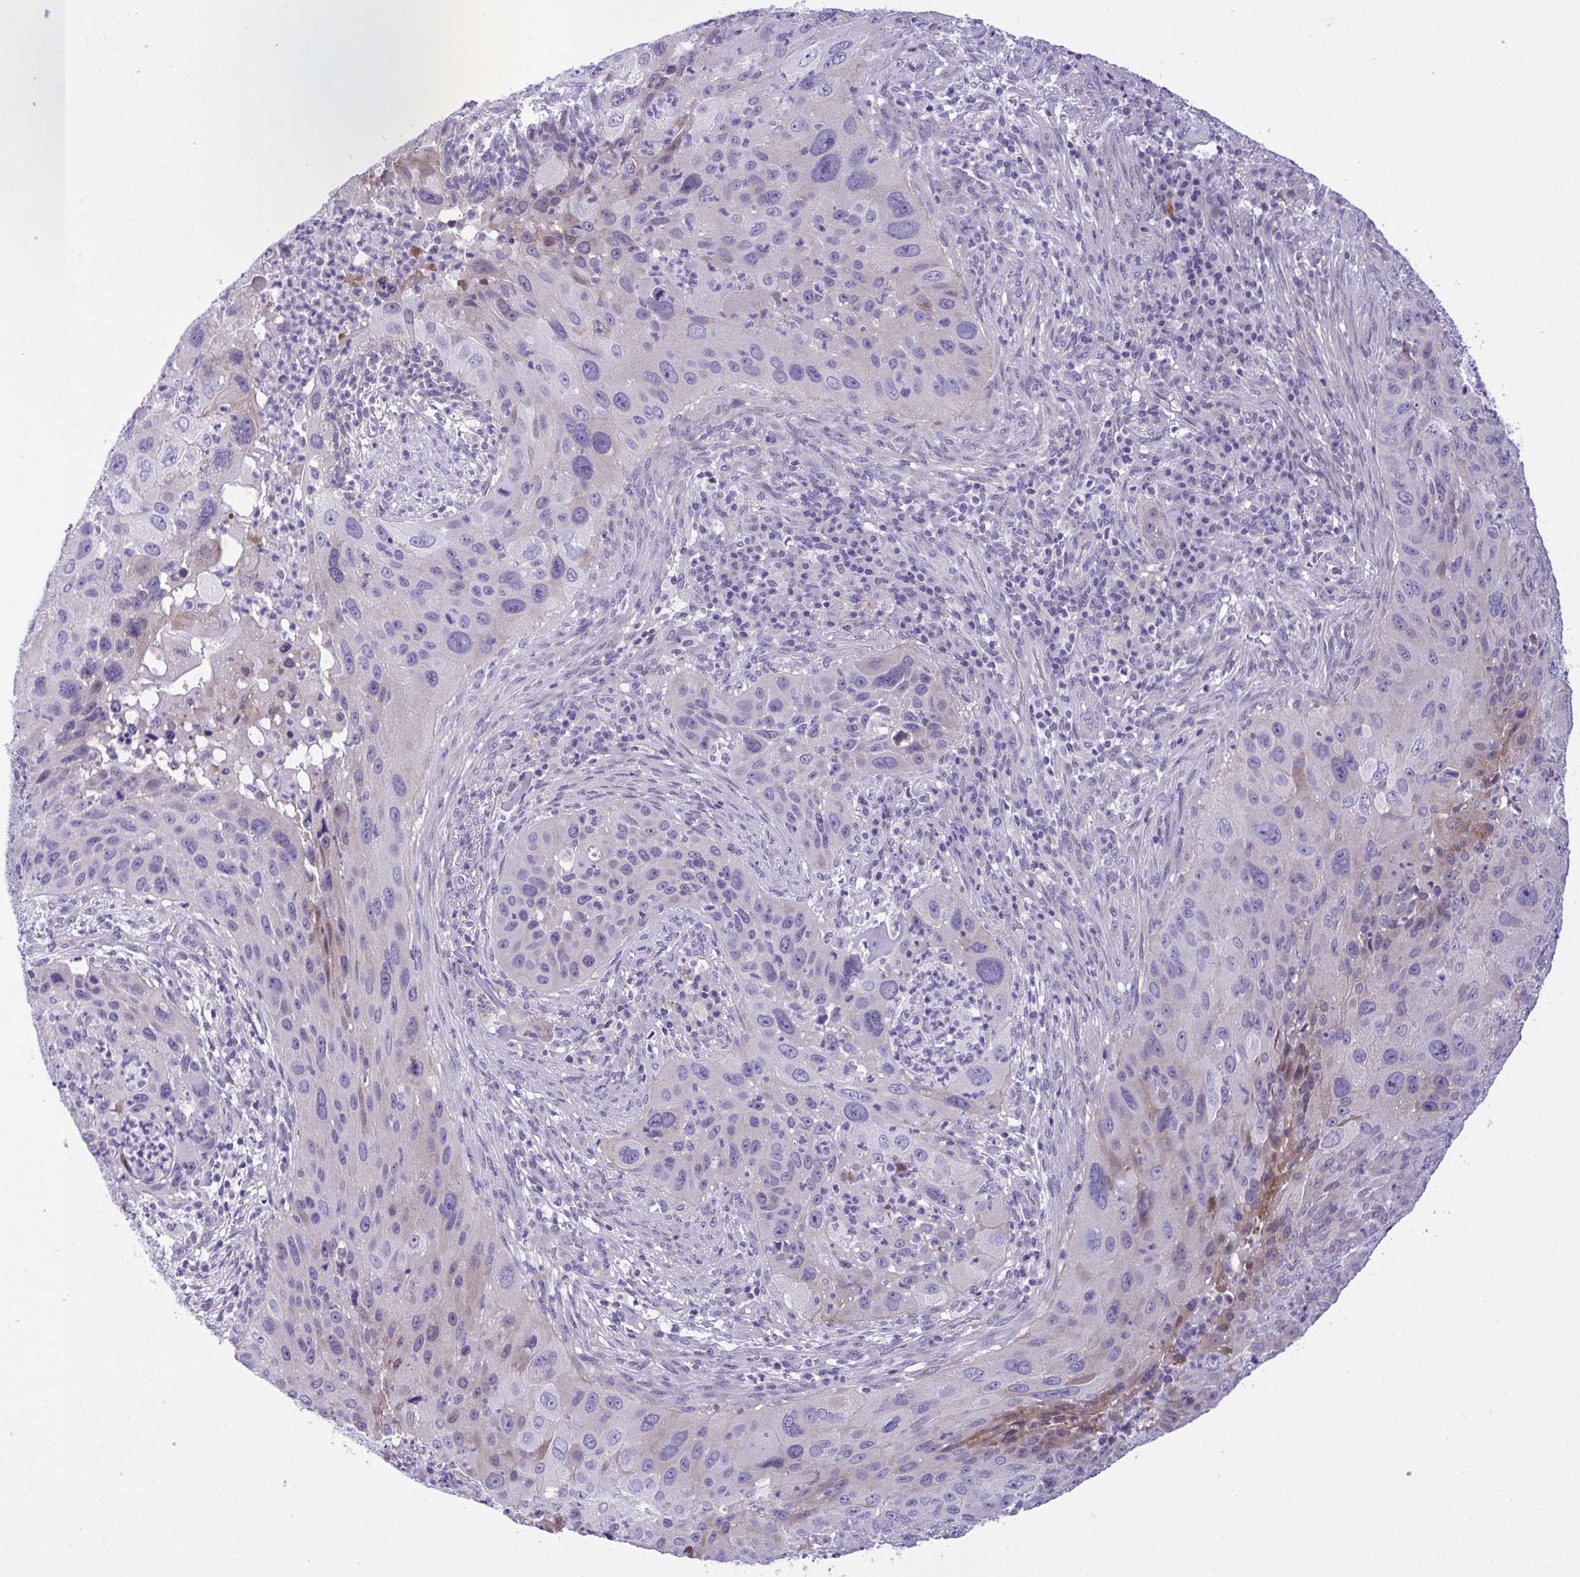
{"staining": {"intensity": "negative", "quantity": "none", "location": "none"}, "tissue": "lung cancer", "cell_type": "Tumor cells", "image_type": "cancer", "snomed": [{"axis": "morphology", "description": "Squamous cell carcinoma, NOS"}, {"axis": "topography", "description": "Lung"}], "caption": "This is an immunohistochemistry (IHC) photomicrograph of squamous cell carcinoma (lung). There is no positivity in tumor cells.", "gene": "WDR97", "patient": {"sex": "male", "age": 63}}